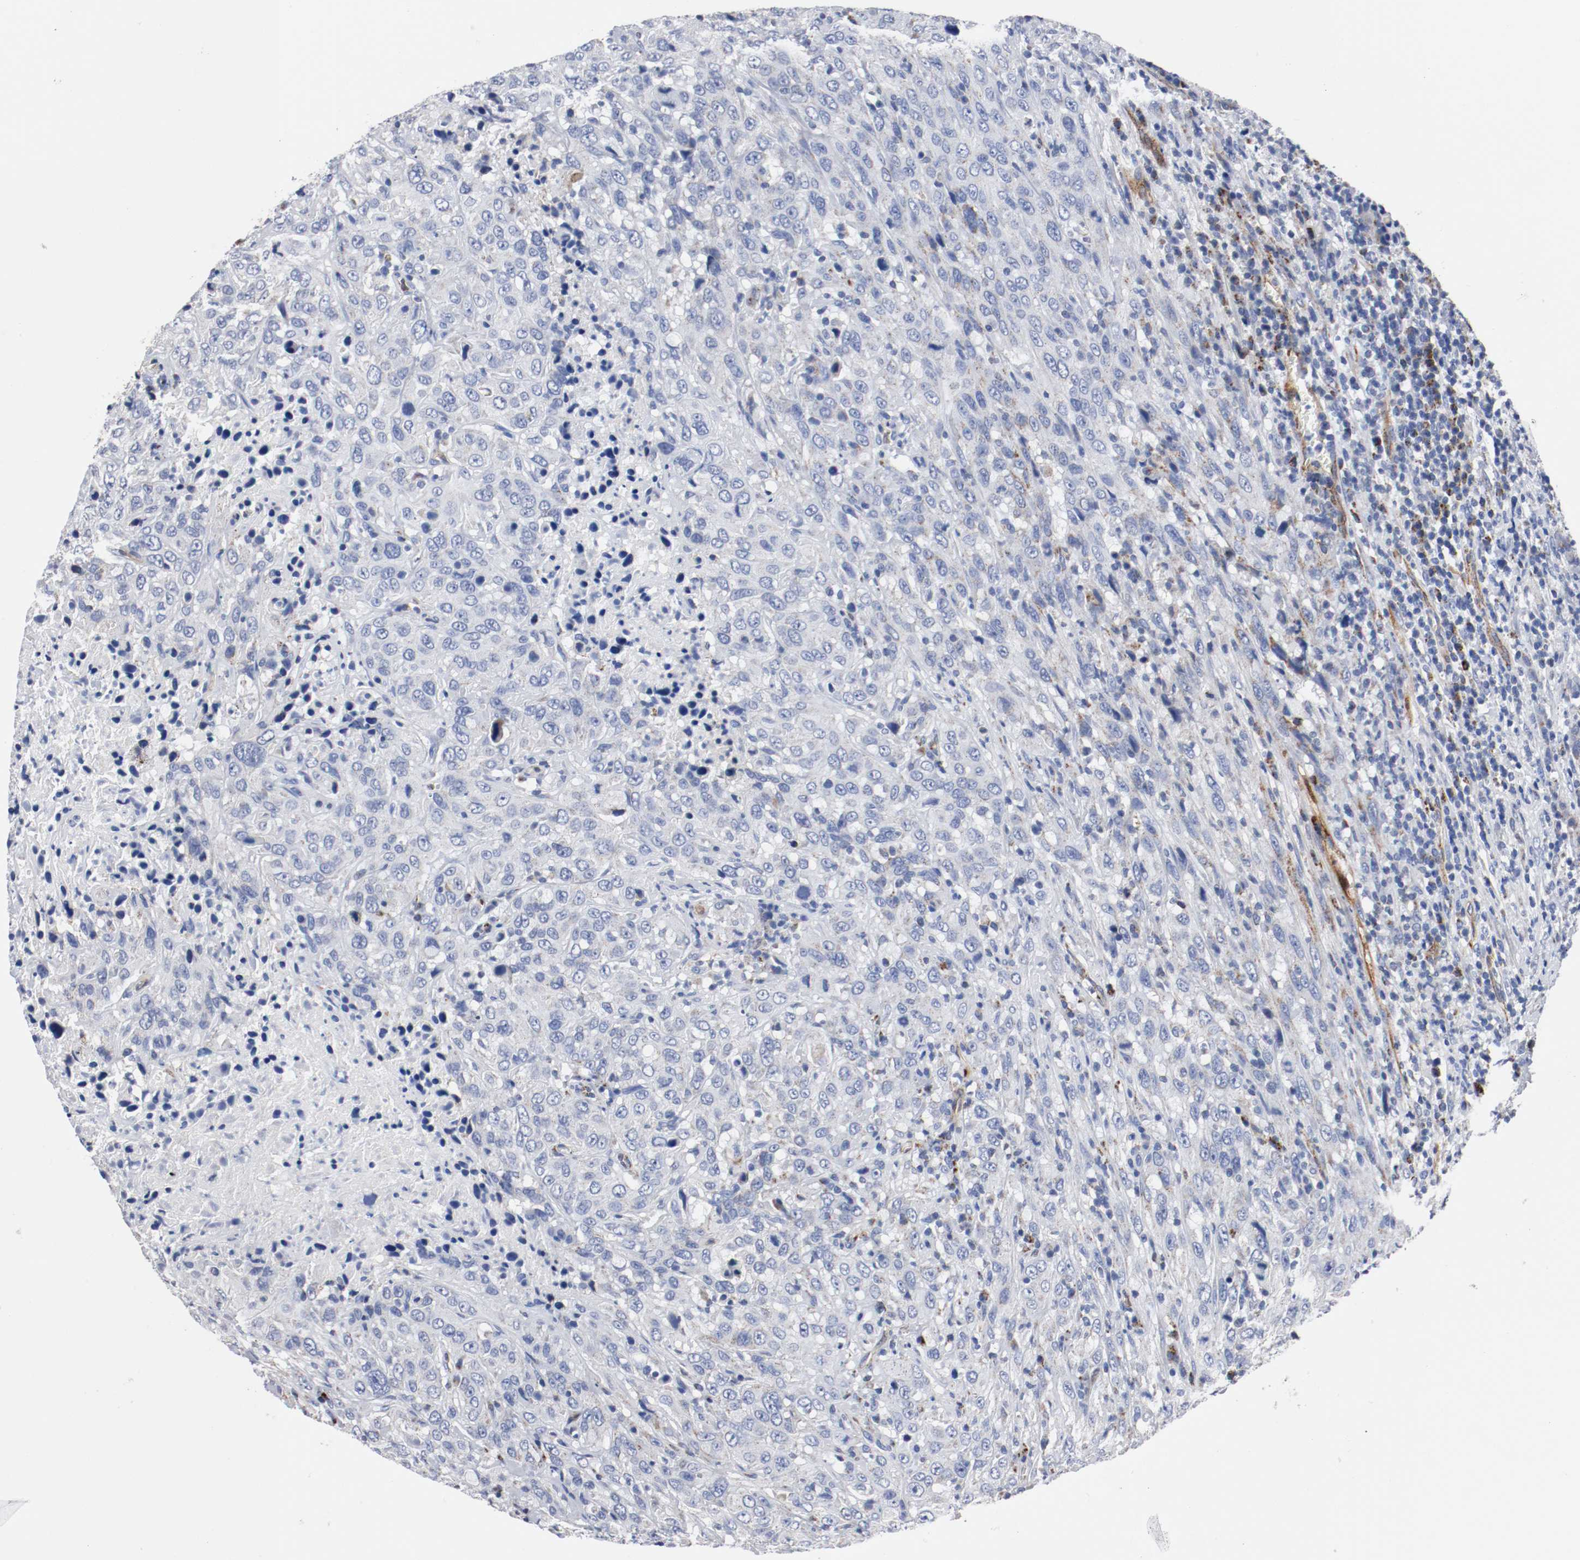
{"staining": {"intensity": "moderate", "quantity": "25%-75%", "location": "cytoplasmic/membranous"}, "tissue": "urothelial cancer", "cell_type": "Tumor cells", "image_type": "cancer", "snomed": [{"axis": "morphology", "description": "Urothelial carcinoma, High grade"}, {"axis": "topography", "description": "Urinary bladder"}], "caption": "Human urothelial cancer stained for a protein (brown) displays moderate cytoplasmic/membranous positive positivity in about 25%-75% of tumor cells.", "gene": "TUBD1", "patient": {"sex": "male", "age": 61}}